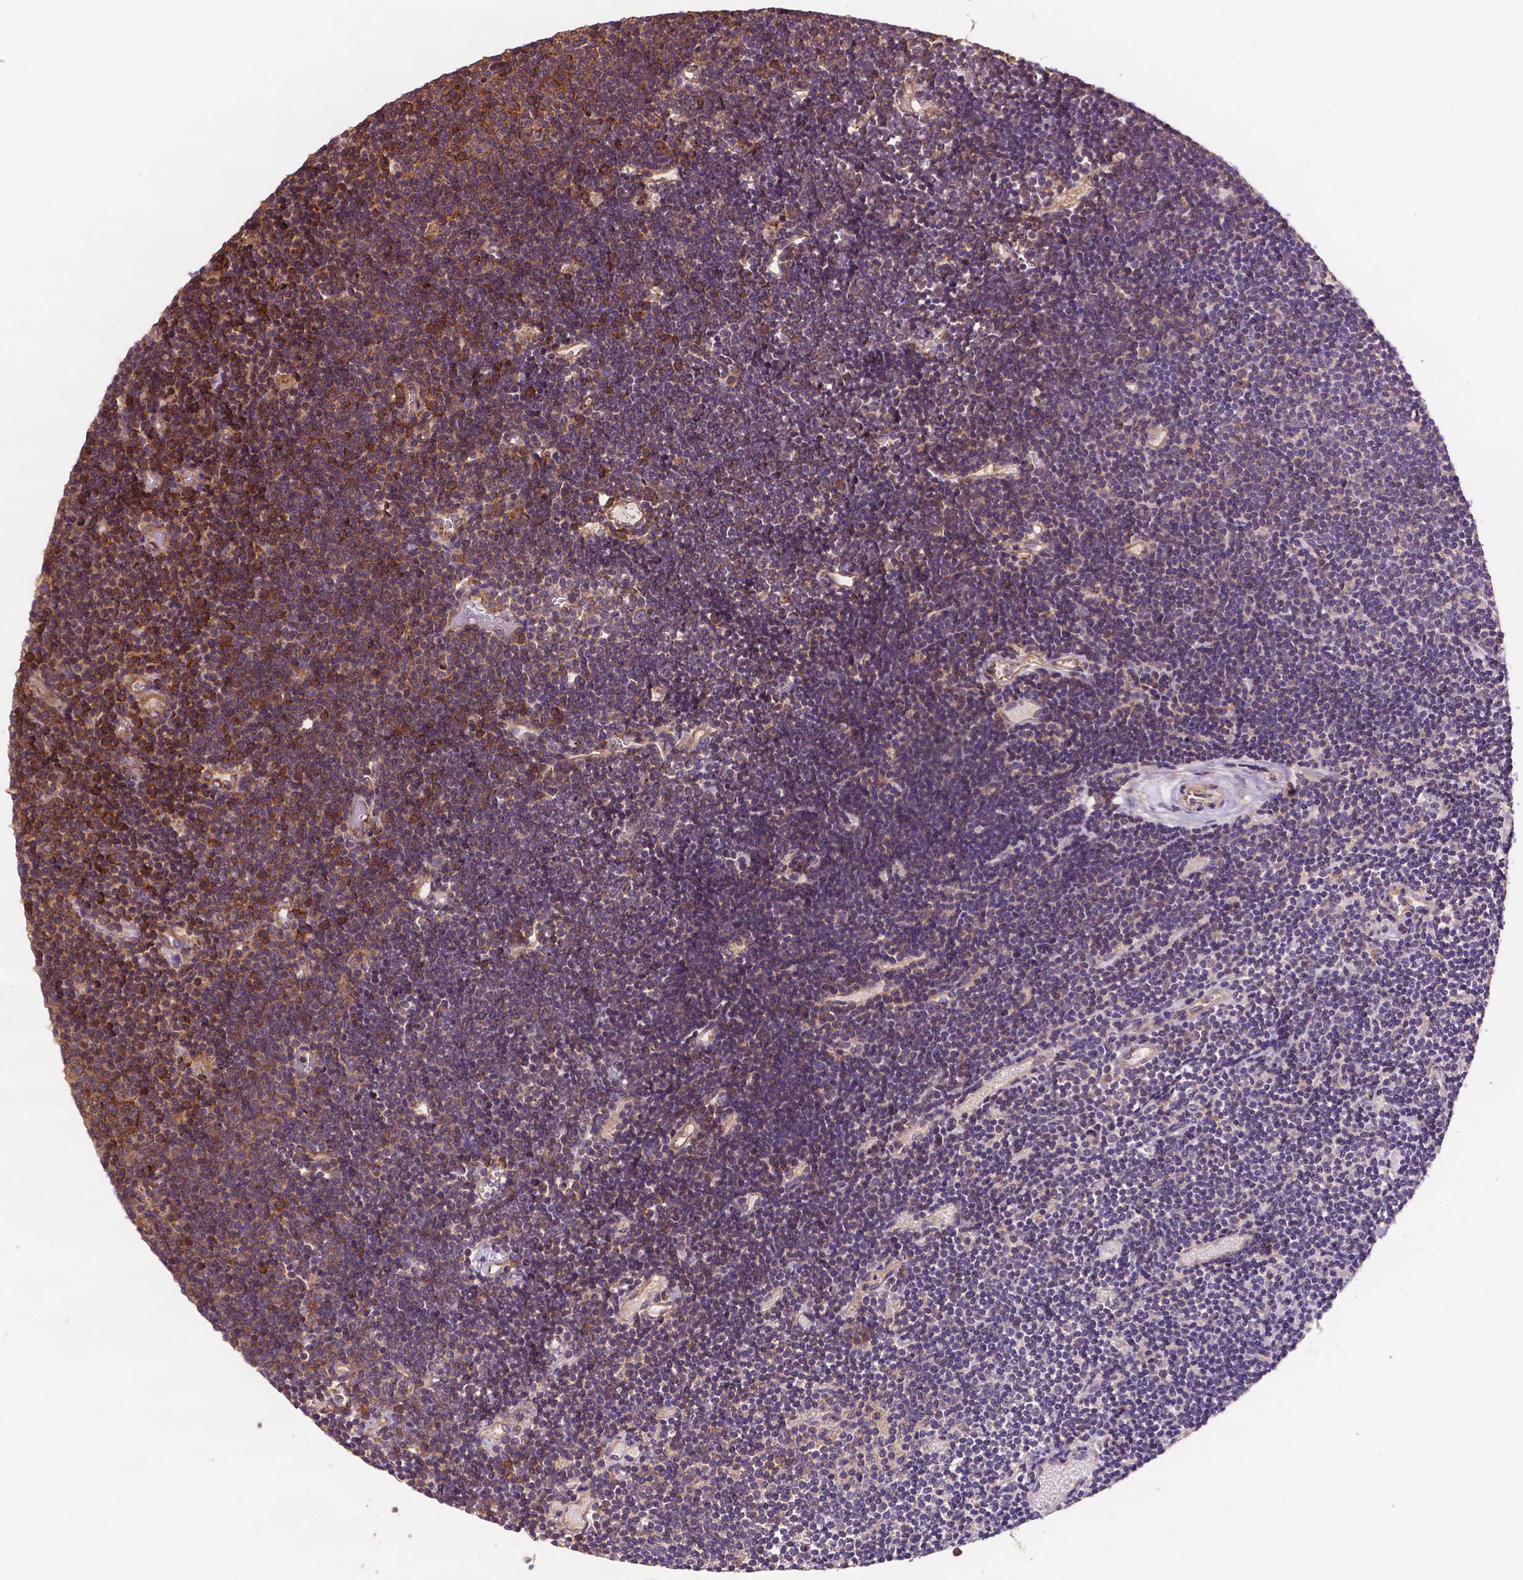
{"staining": {"intensity": "moderate", "quantity": "25%-75%", "location": "cytoplasmic/membranous"}, "tissue": "lymphoma", "cell_type": "Tumor cells", "image_type": "cancer", "snomed": [{"axis": "morphology", "description": "Malignant lymphoma, non-Hodgkin's type, Low grade"}, {"axis": "topography", "description": "Brain"}], "caption": "This histopathology image demonstrates lymphoma stained with immunohistochemistry to label a protein in brown. The cytoplasmic/membranous of tumor cells show moderate positivity for the protein. Nuclei are counter-stained blue.", "gene": "CCDC71L", "patient": {"sex": "female", "age": 66}}